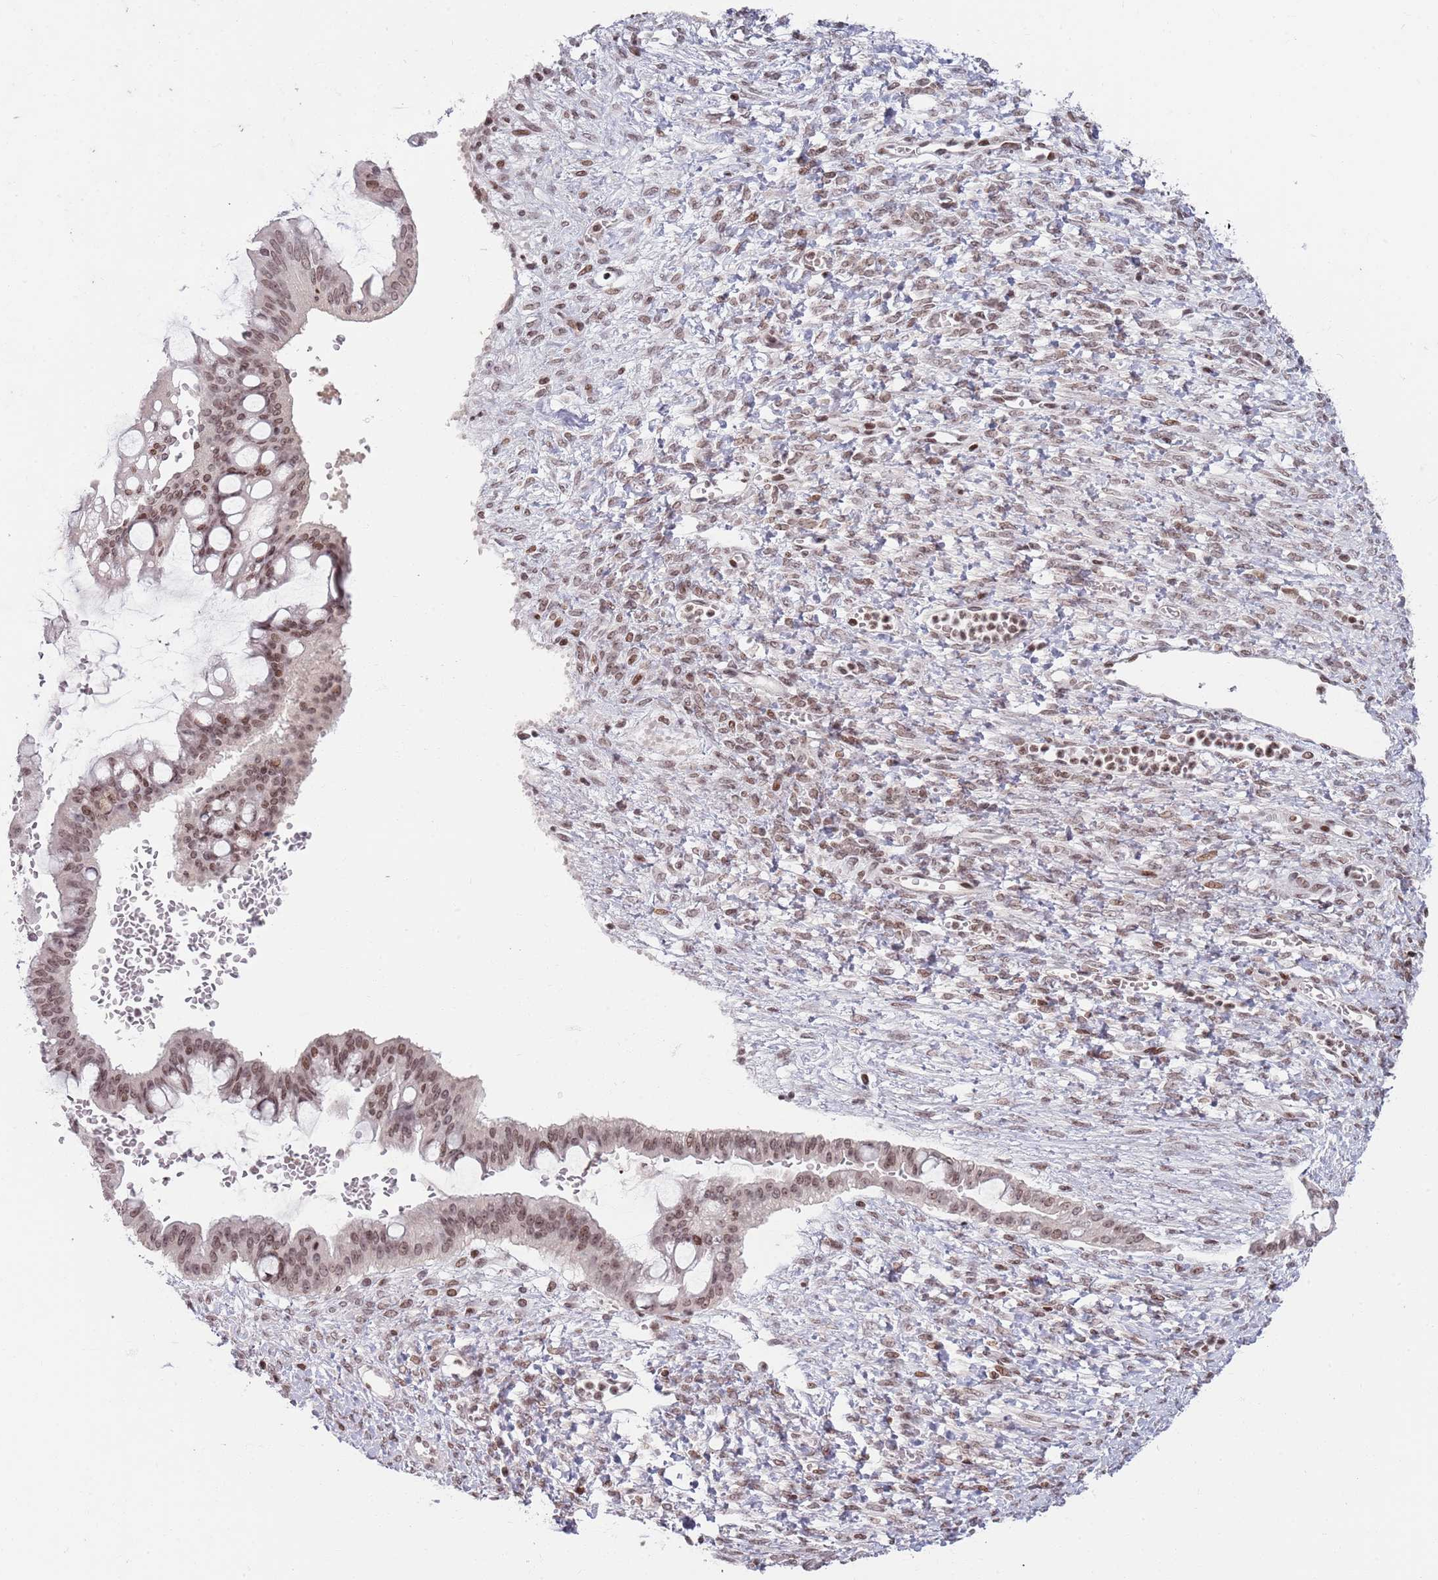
{"staining": {"intensity": "moderate", "quantity": ">75%", "location": "nuclear"}, "tissue": "ovarian cancer", "cell_type": "Tumor cells", "image_type": "cancer", "snomed": [{"axis": "morphology", "description": "Cystadenocarcinoma, mucinous, NOS"}, {"axis": "topography", "description": "Ovary"}], "caption": "Protein analysis of ovarian cancer tissue demonstrates moderate nuclear staining in approximately >75% of tumor cells.", "gene": "SH3RF3", "patient": {"sex": "female", "age": 73}}